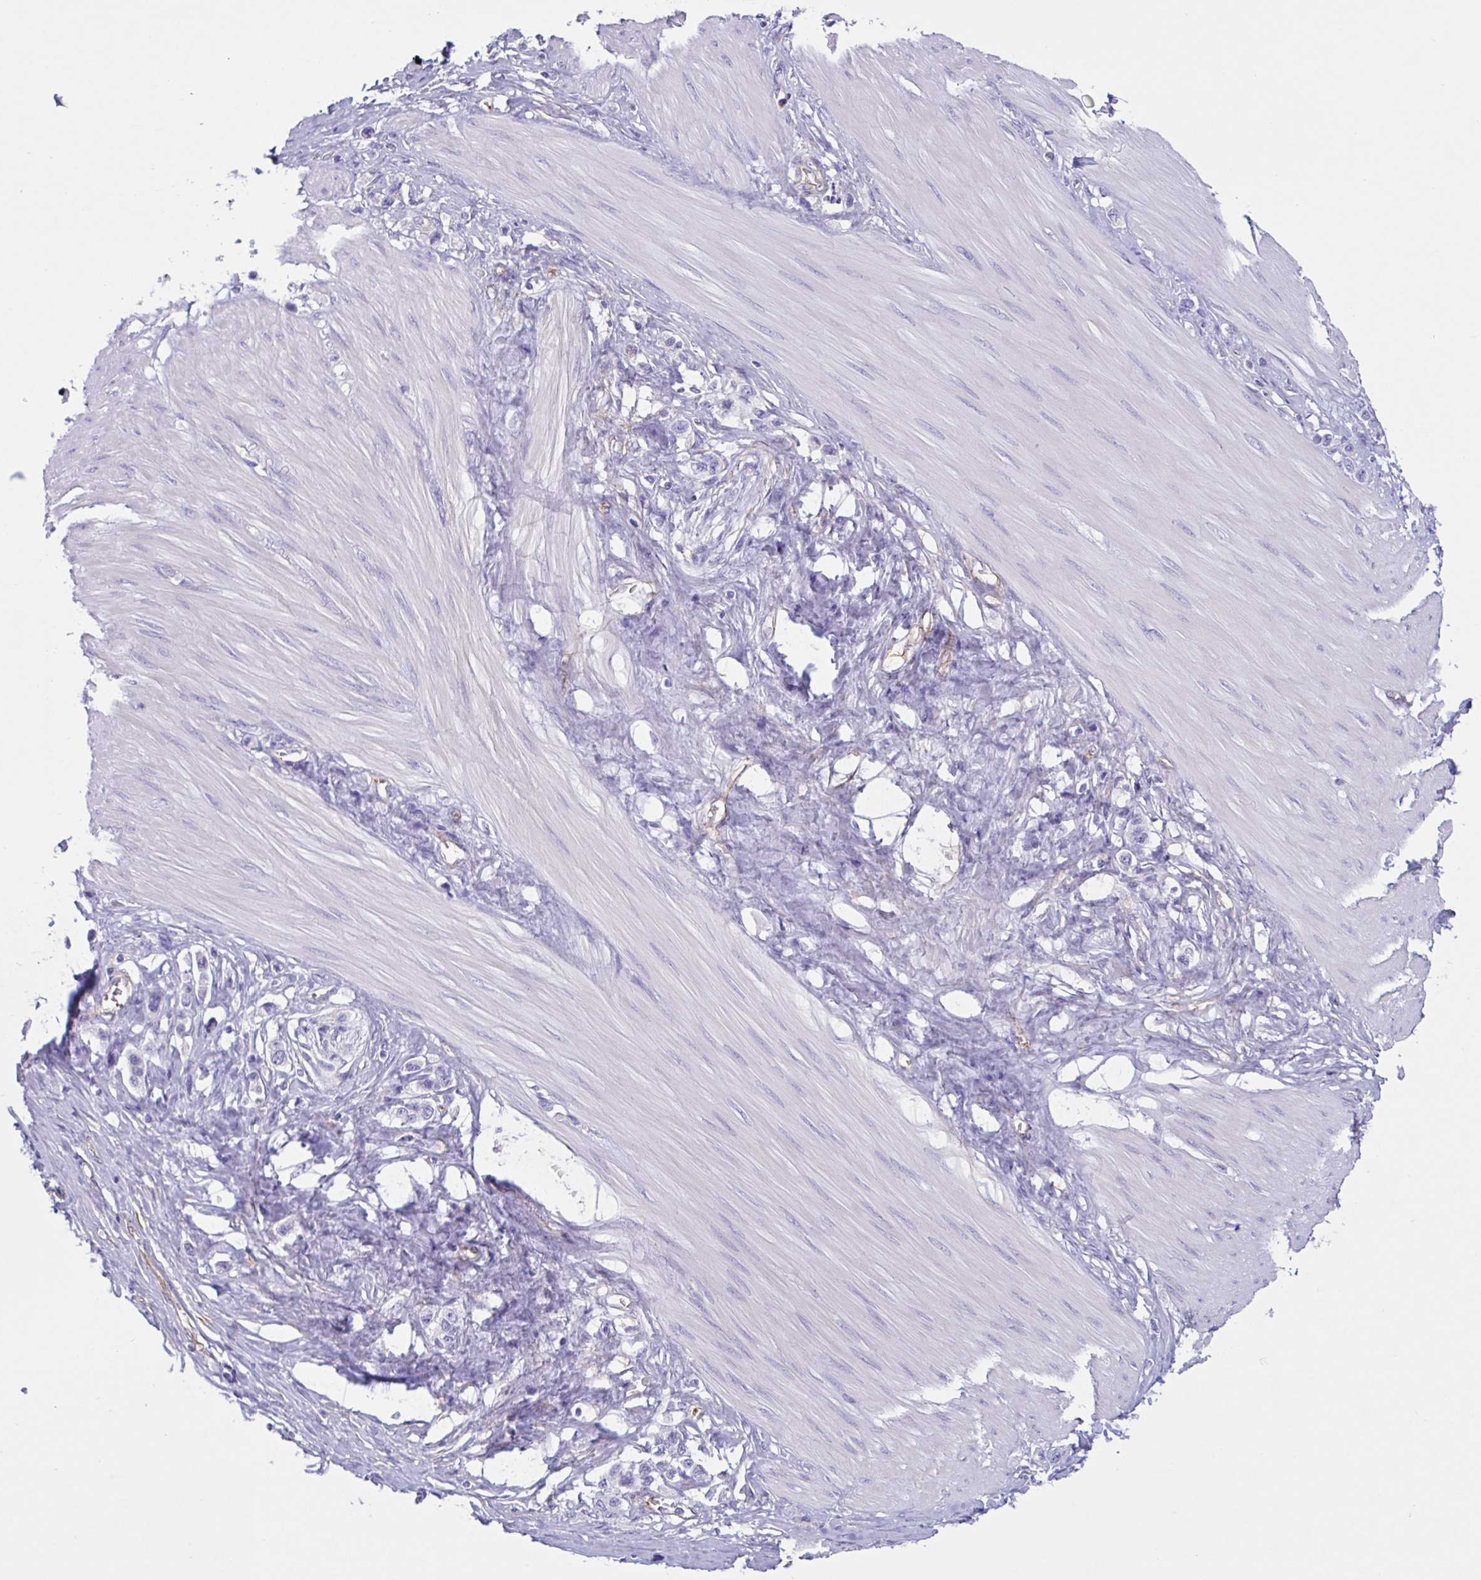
{"staining": {"intensity": "negative", "quantity": "none", "location": "none"}, "tissue": "stomach cancer", "cell_type": "Tumor cells", "image_type": "cancer", "snomed": [{"axis": "morphology", "description": "Adenocarcinoma, NOS"}, {"axis": "topography", "description": "Stomach"}], "caption": "The IHC histopathology image has no significant expression in tumor cells of stomach cancer tissue.", "gene": "RPL22L1", "patient": {"sex": "female", "age": 65}}